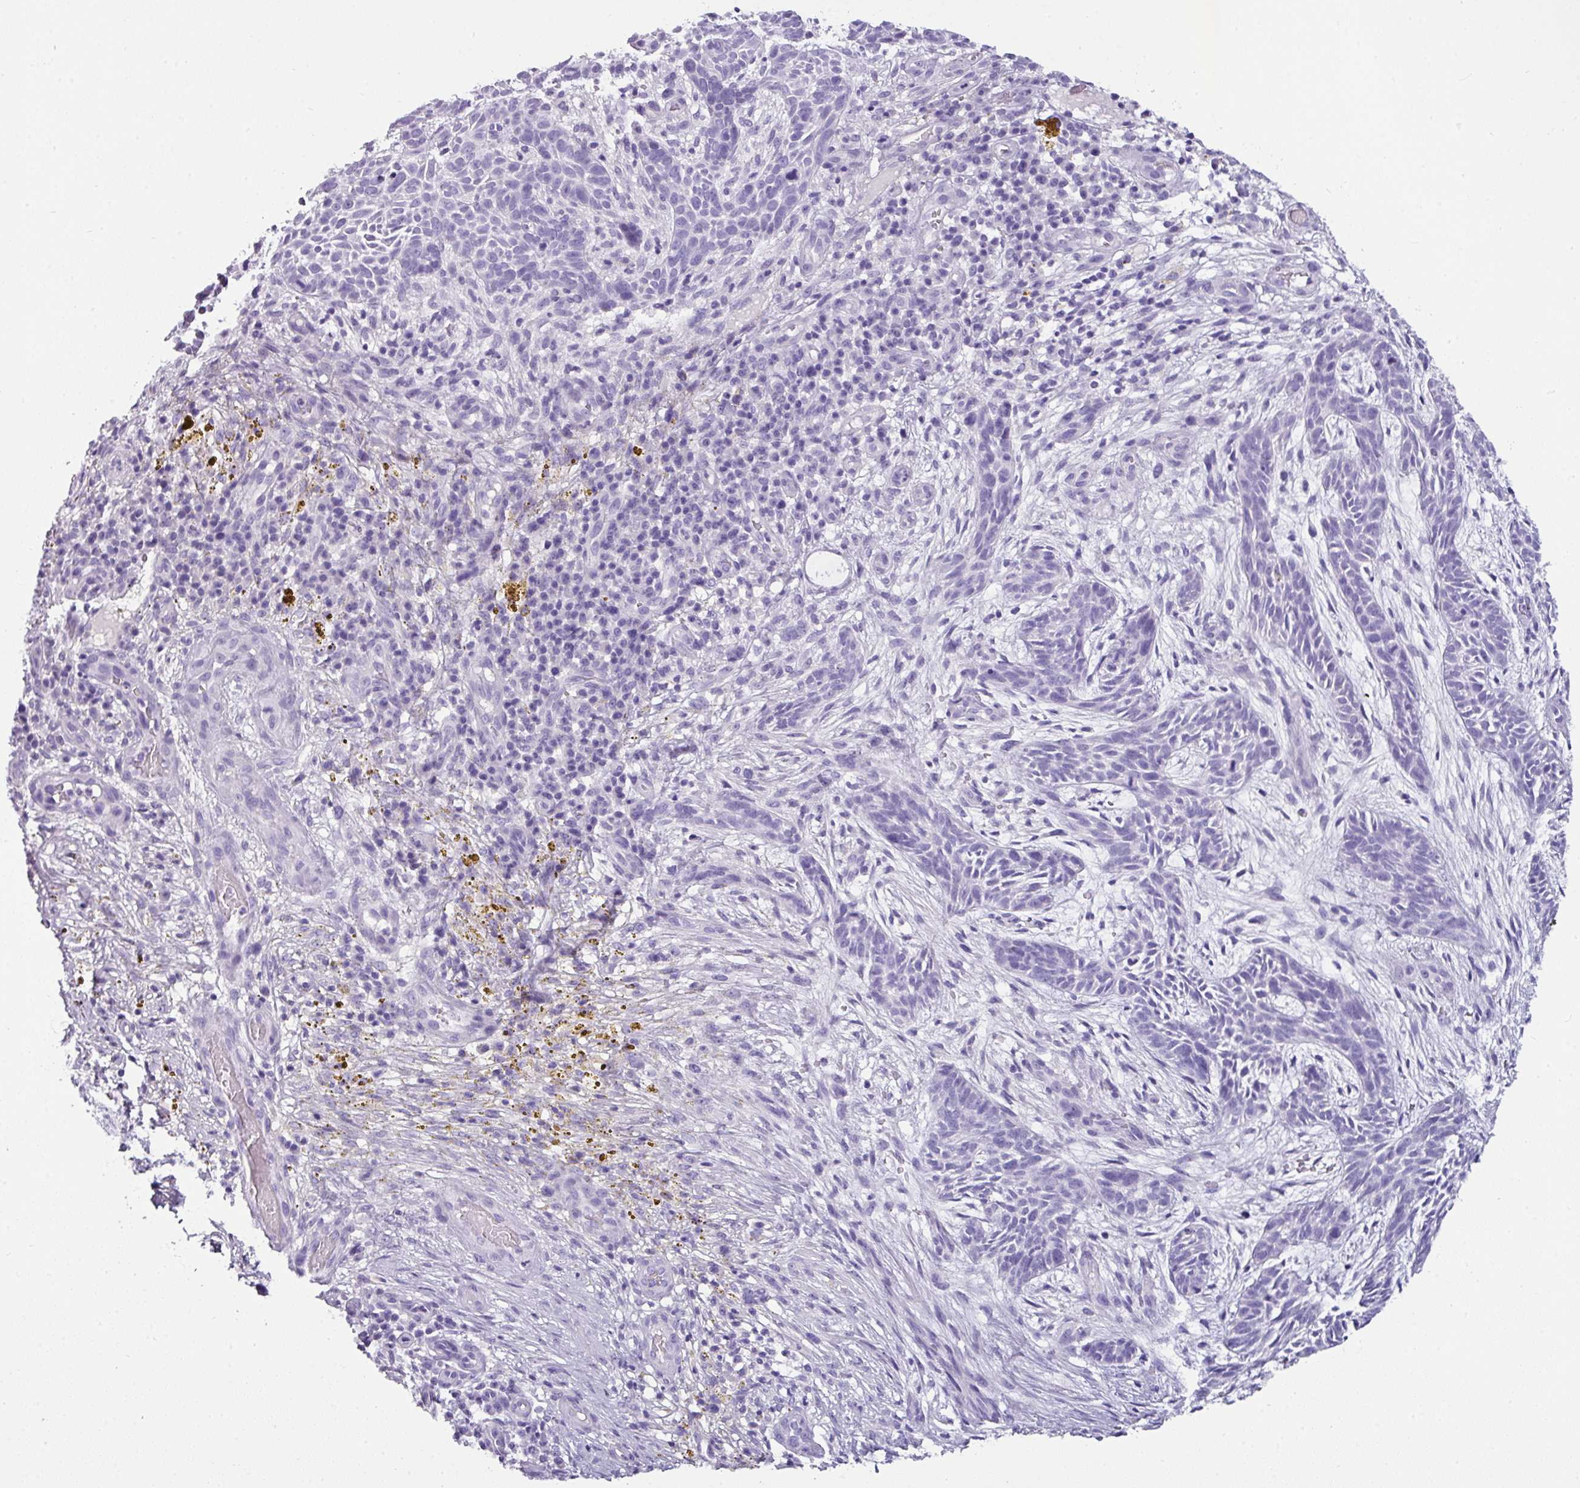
{"staining": {"intensity": "negative", "quantity": "none", "location": "none"}, "tissue": "skin cancer", "cell_type": "Tumor cells", "image_type": "cancer", "snomed": [{"axis": "morphology", "description": "Basal cell carcinoma"}, {"axis": "topography", "description": "Skin"}], "caption": "DAB immunohistochemical staining of basal cell carcinoma (skin) demonstrates no significant positivity in tumor cells.", "gene": "NAPSA", "patient": {"sex": "male", "age": 89}}